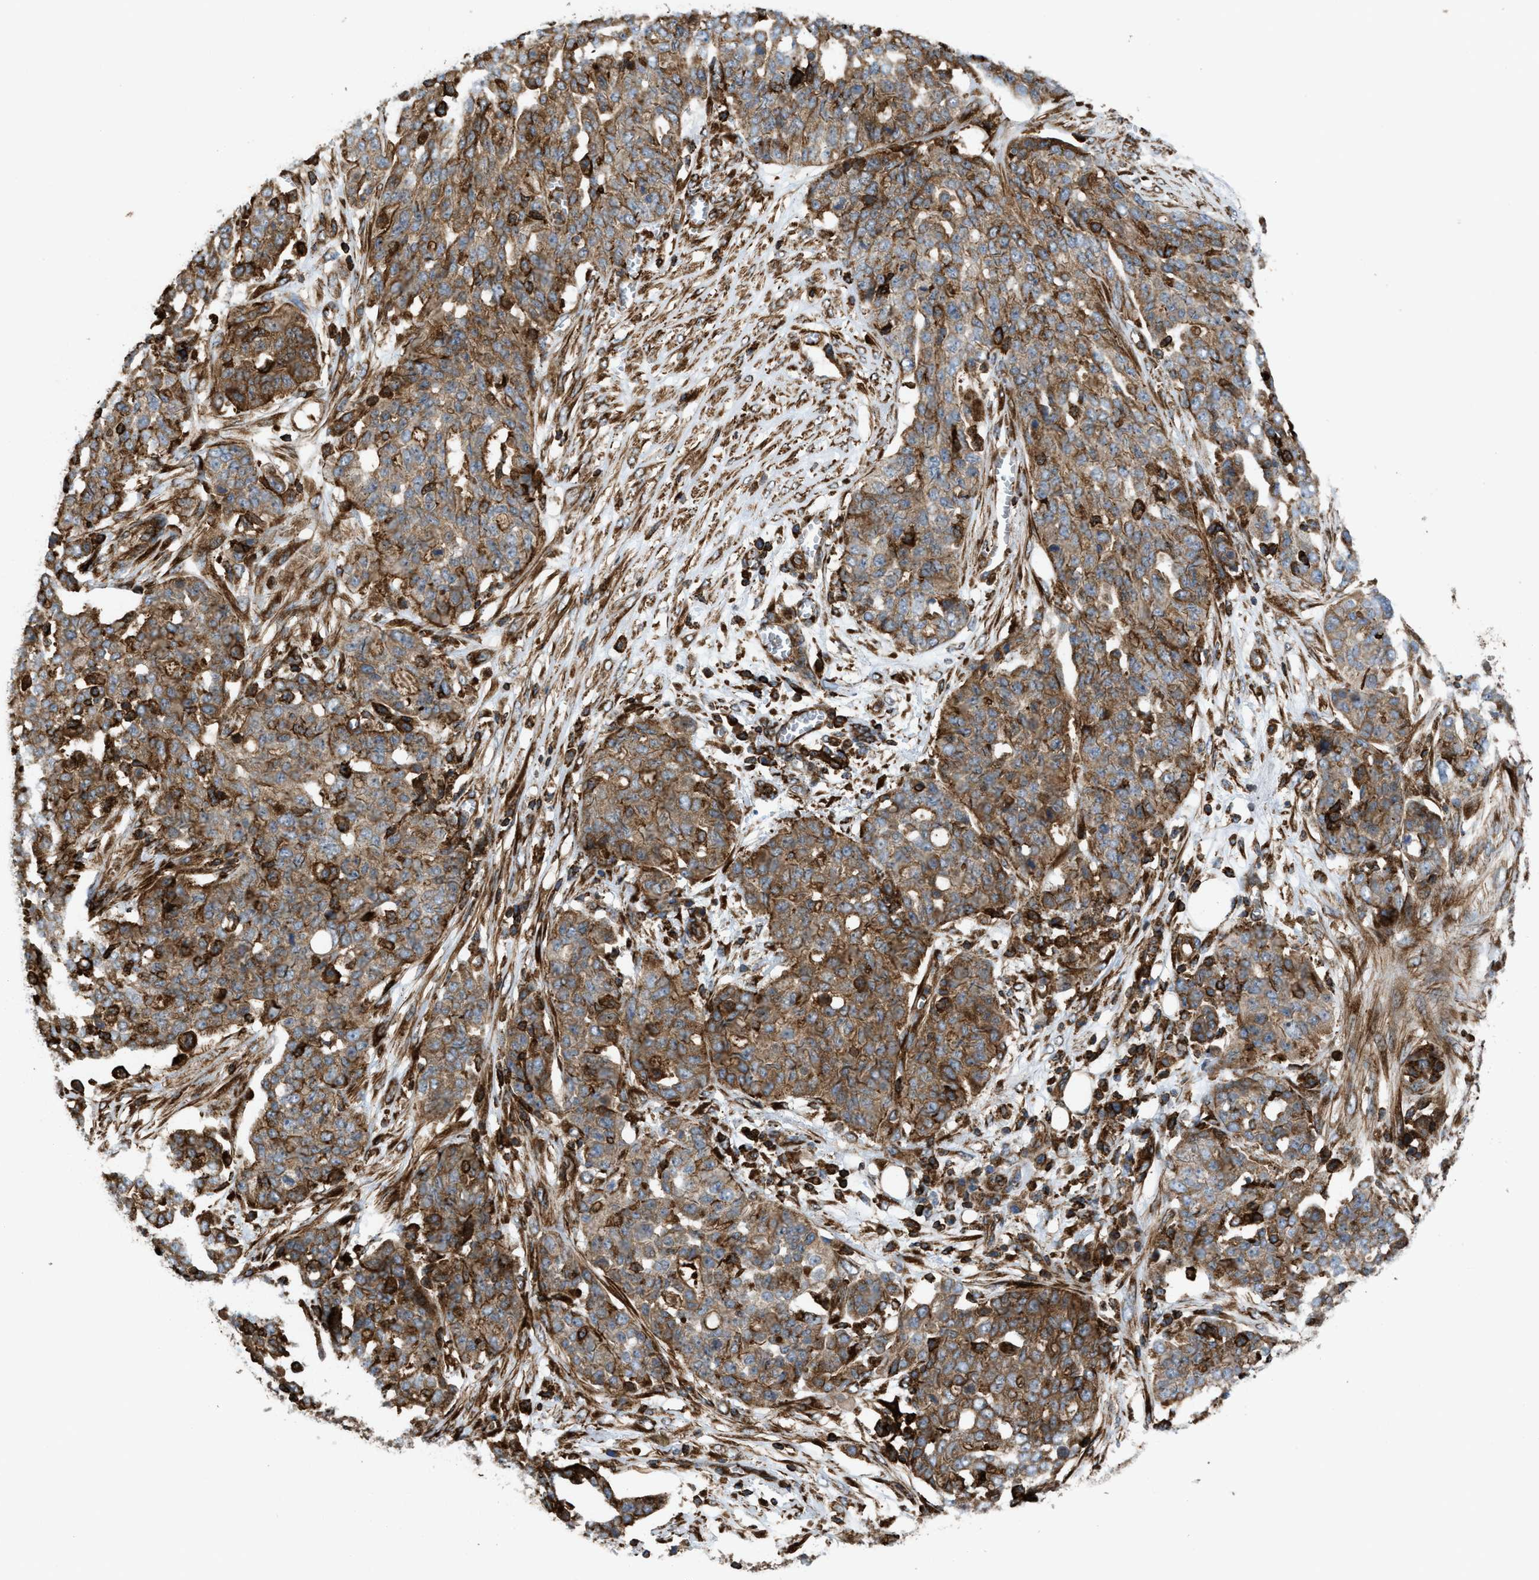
{"staining": {"intensity": "moderate", "quantity": ">75%", "location": "cytoplasmic/membranous"}, "tissue": "ovarian cancer", "cell_type": "Tumor cells", "image_type": "cancer", "snomed": [{"axis": "morphology", "description": "Cystadenocarcinoma, serous, NOS"}, {"axis": "topography", "description": "Soft tissue"}, {"axis": "topography", "description": "Ovary"}], "caption": "Ovarian serous cystadenocarcinoma was stained to show a protein in brown. There is medium levels of moderate cytoplasmic/membranous positivity in about >75% of tumor cells.", "gene": "EGLN1", "patient": {"sex": "female", "age": 57}}